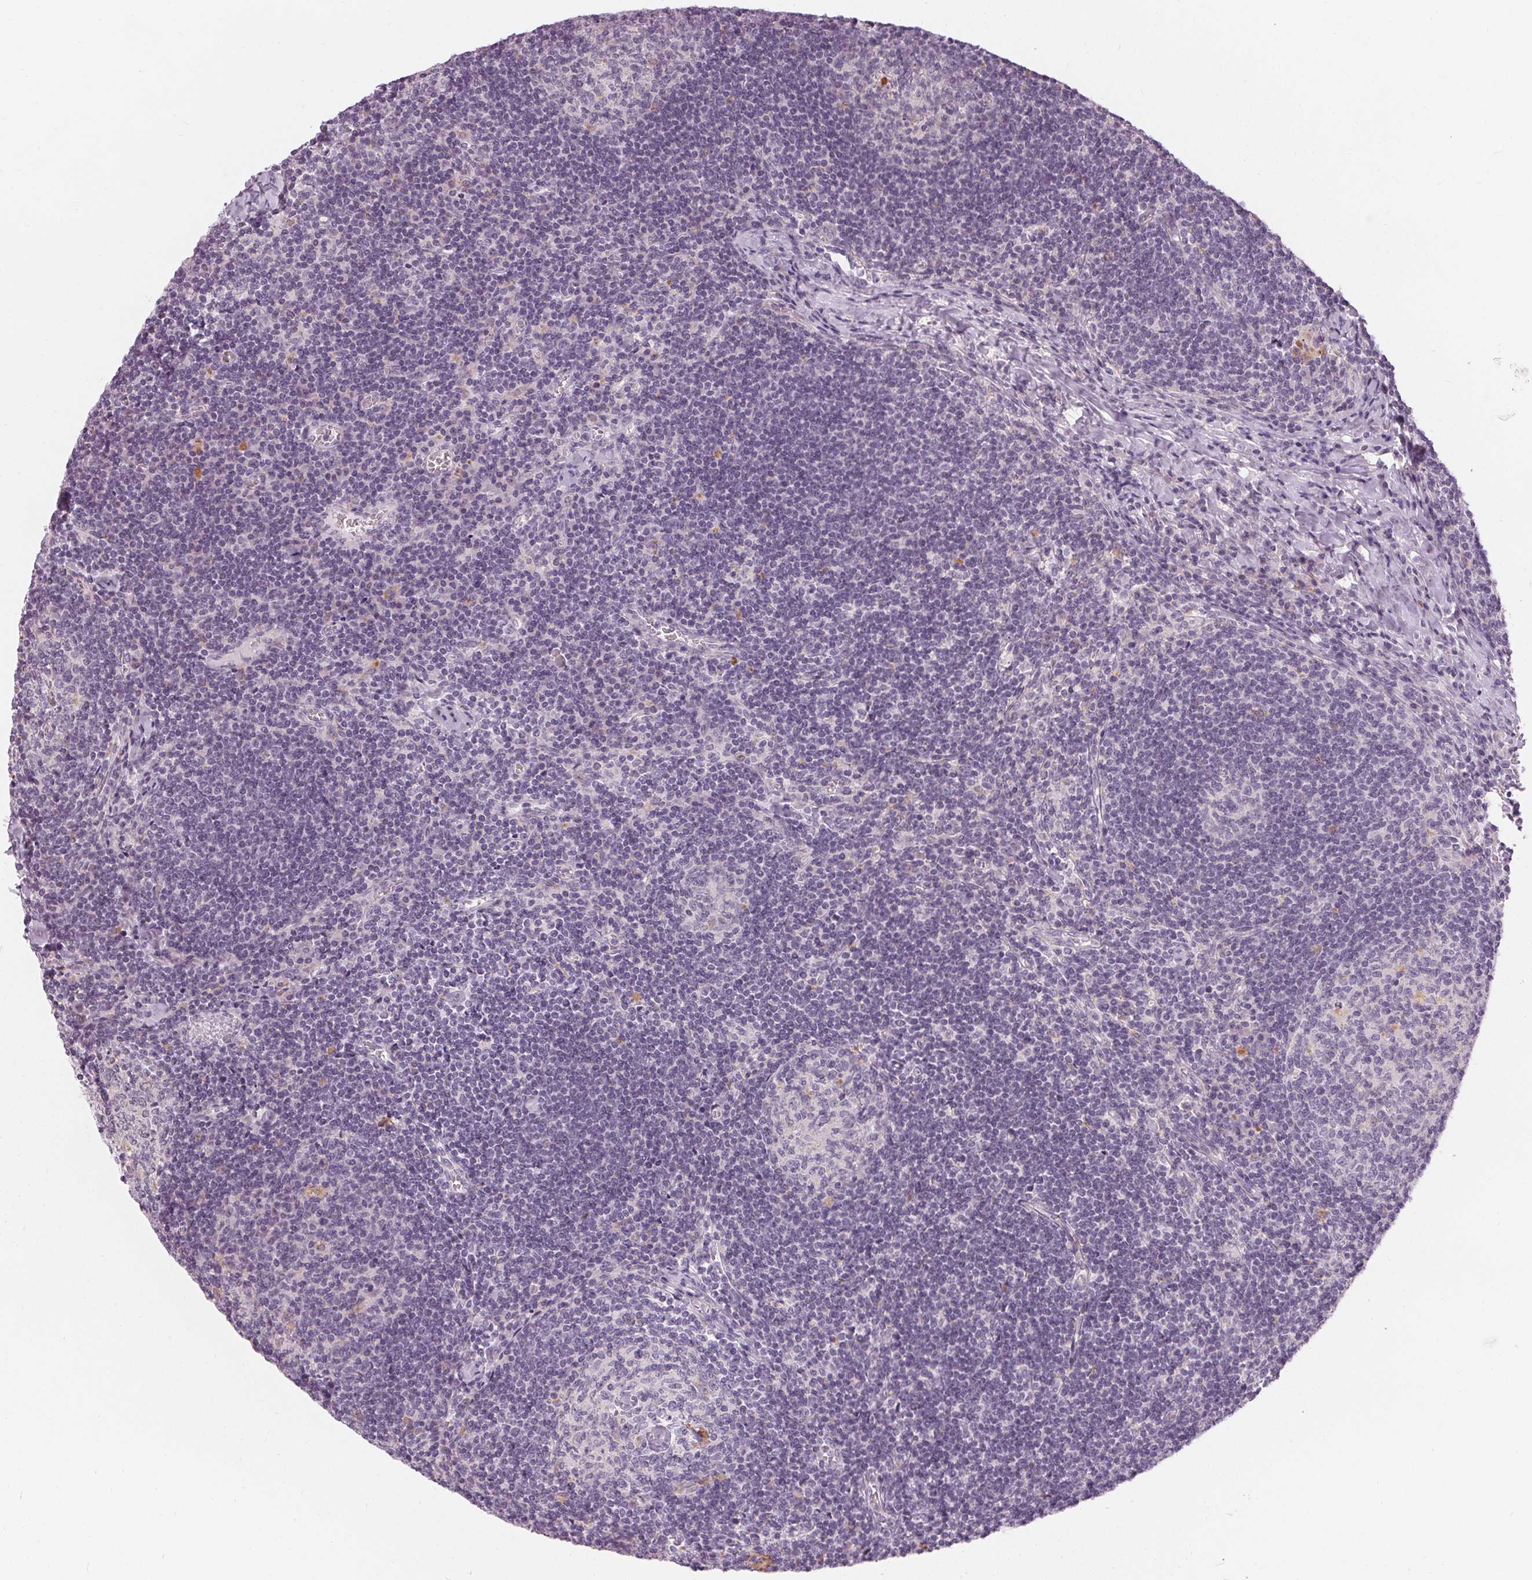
{"staining": {"intensity": "negative", "quantity": "none", "location": "none"}, "tissue": "lymph node", "cell_type": "Germinal center cells", "image_type": "normal", "snomed": [{"axis": "morphology", "description": "Normal tissue, NOS"}, {"axis": "topography", "description": "Lymph node"}], "caption": "A high-resolution histopathology image shows immunohistochemistry (IHC) staining of normal lymph node, which demonstrates no significant expression in germinal center cells.", "gene": "HOPX", "patient": {"sex": "male", "age": 67}}